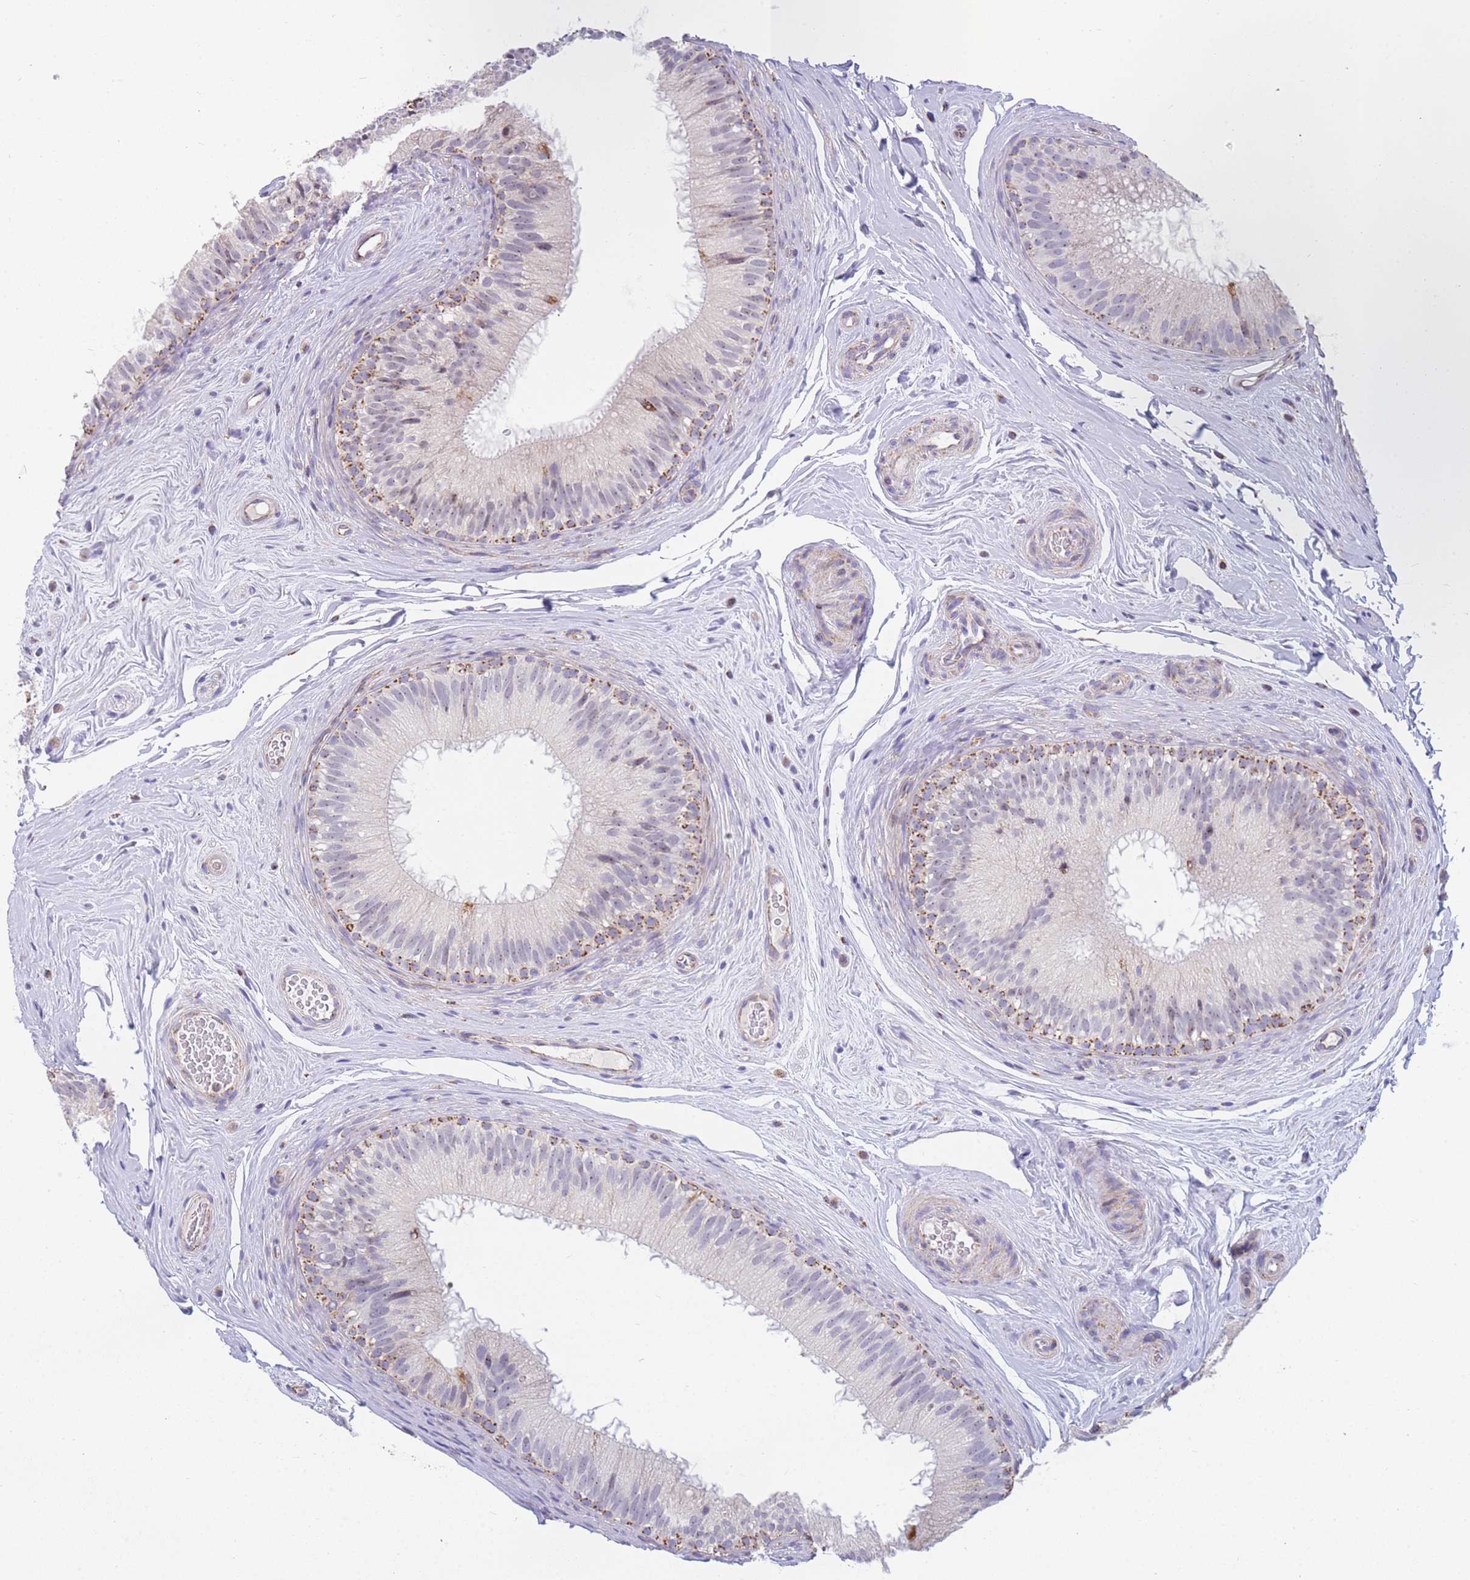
{"staining": {"intensity": "strong", "quantity": "<25%", "location": "cytoplasmic/membranous"}, "tissue": "epididymis", "cell_type": "Glandular cells", "image_type": "normal", "snomed": [{"axis": "morphology", "description": "Normal tissue, NOS"}, {"axis": "topography", "description": "Epididymis"}], "caption": "Normal epididymis was stained to show a protein in brown. There is medium levels of strong cytoplasmic/membranous positivity in approximately <25% of glandular cells.", "gene": "DDX49", "patient": {"sex": "male", "age": 34}}